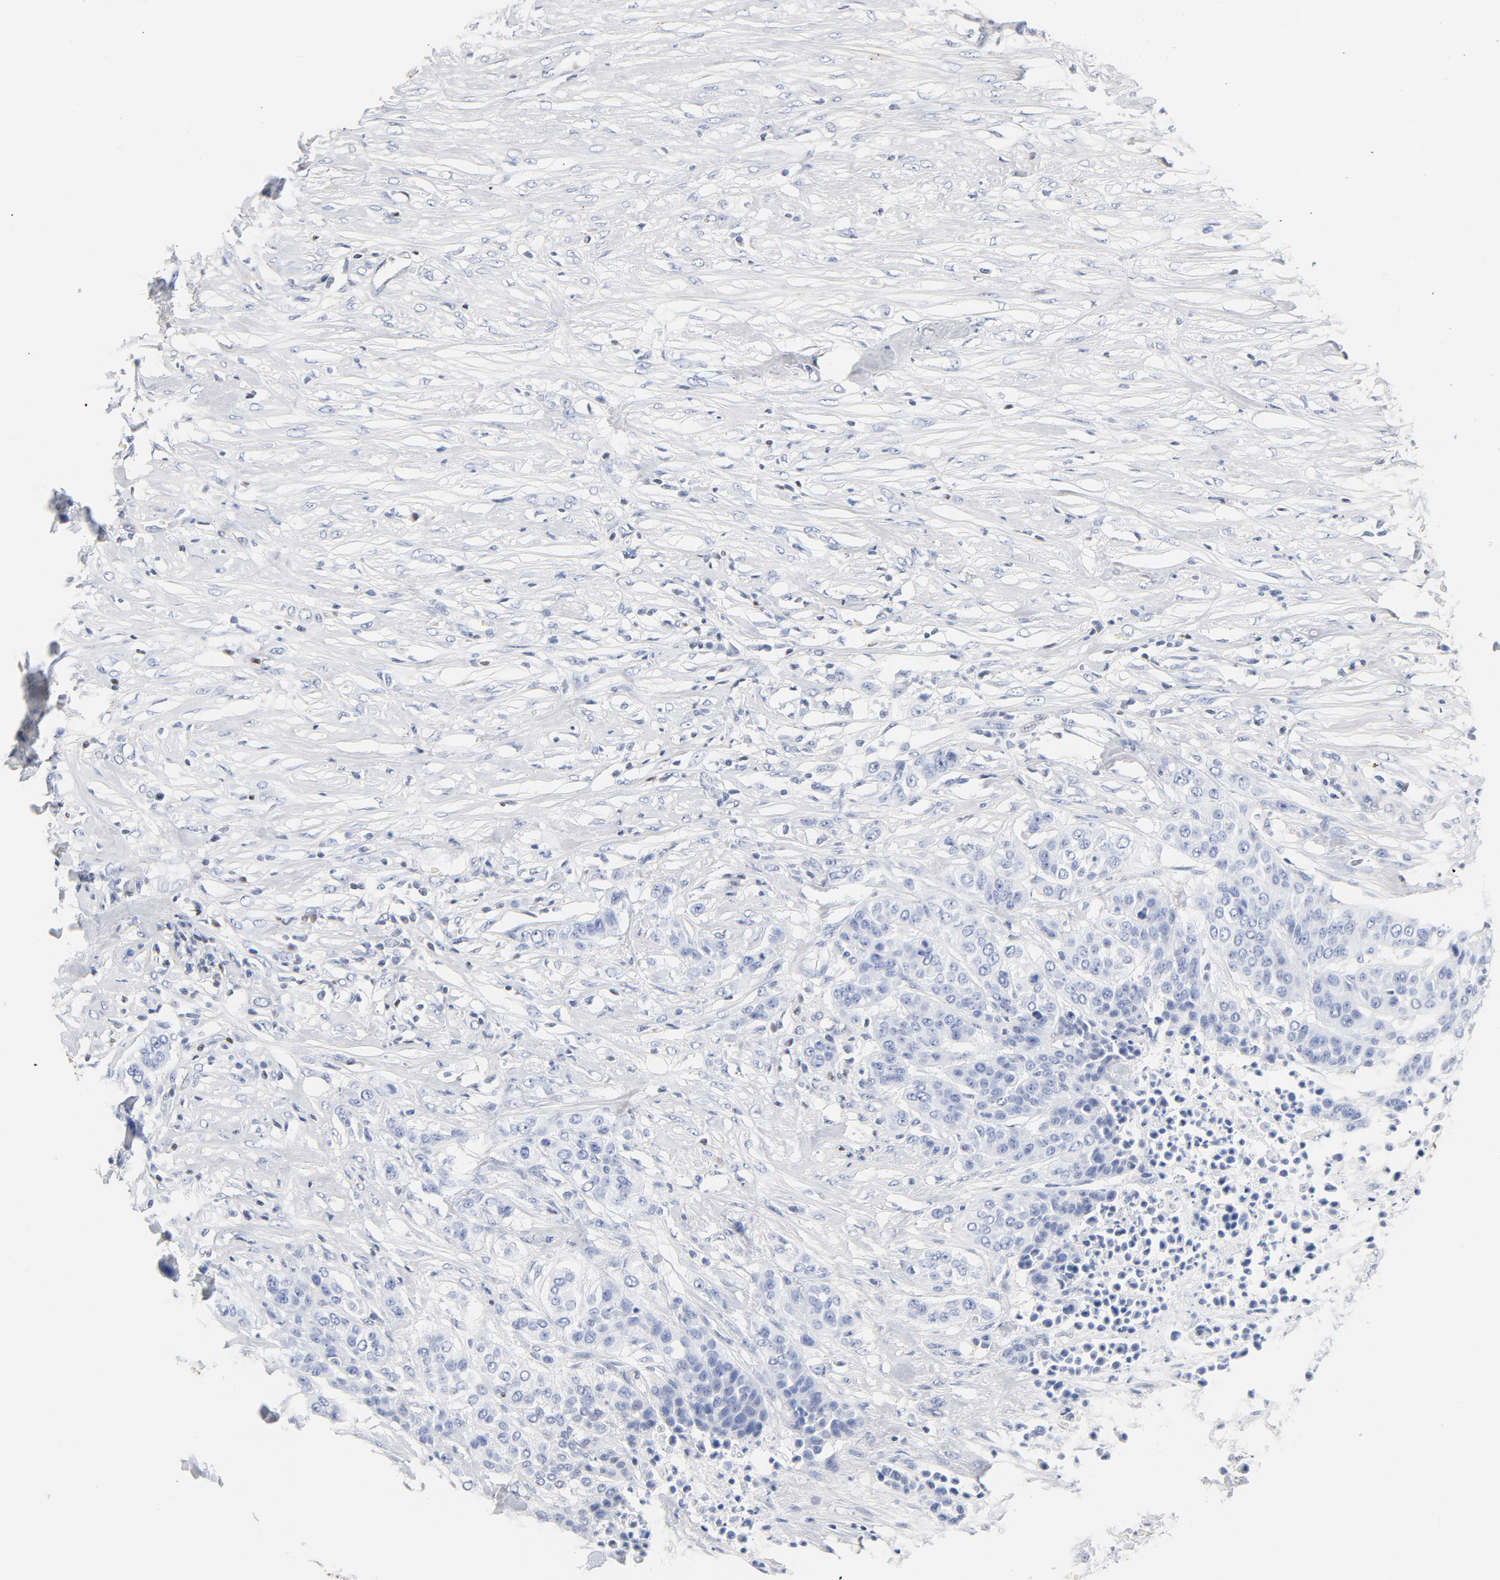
{"staining": {"intensity": "negative", "quantity": "none", "location": "none"}, "tissue": "urothelial cancer", "cell_type": "Tumor cells", "image_type": "cancer", "snomed": [{"axis": "morphology", "description": "Urothelial carcinoma, High grade"}, {"axis": "topography", "description": "Urinary bladder"}], "caption": "Human urothelial carcinoma (high-grade) stained for a protein using immunohistochemistry demonstrates no positivity in tumor cells.", "gene": "CDKN1B", "patient": {"sex": "male", "age": 74}}